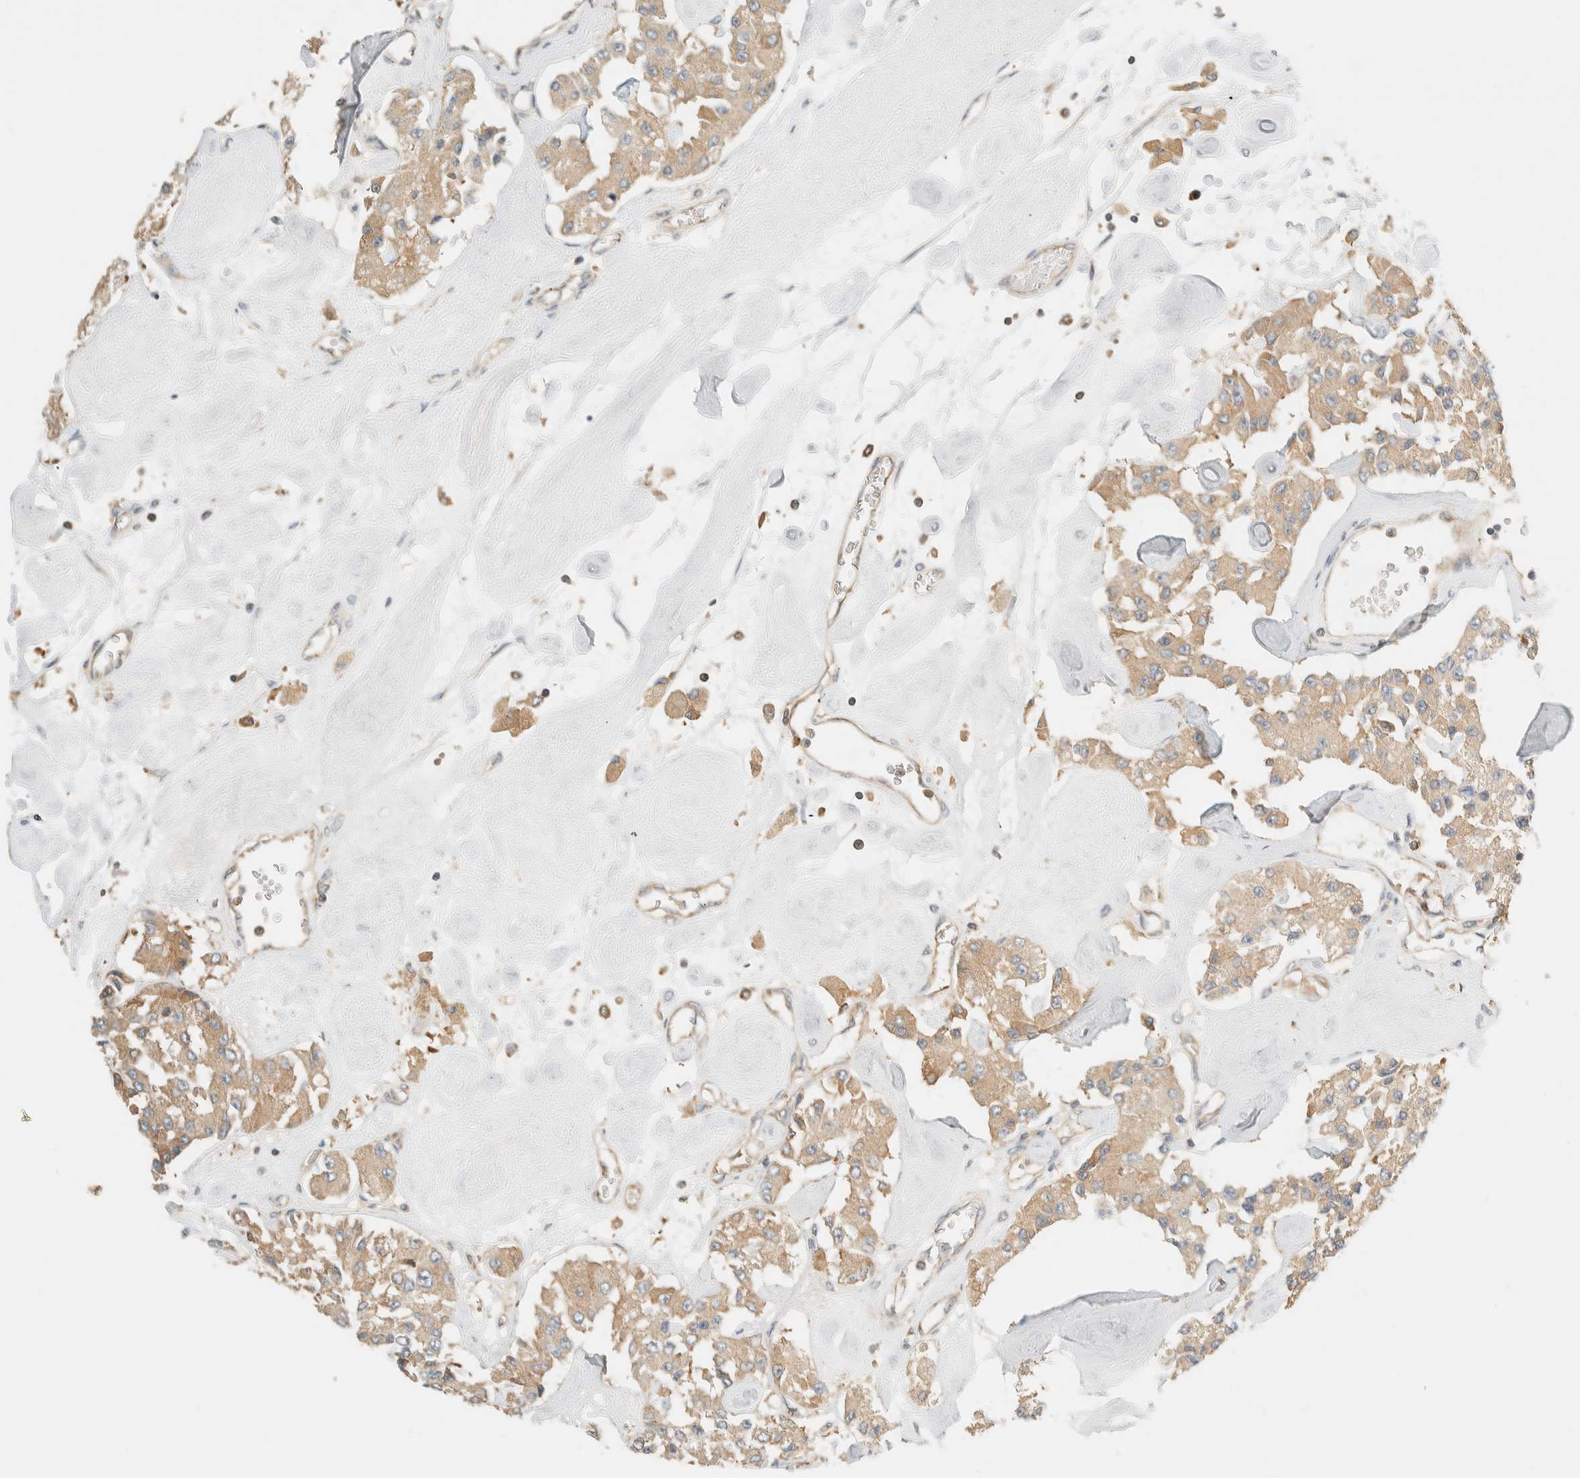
{"staining": {"intensity": "weak", "quantity": ">75%", "location": "cytoplasmic/membranous"}, "tissue": "carcinoid", "cell_type": "Tumor cells", "image_type": "cancer", "snomed": [{"axis": "morphology", "description": "Carcinoid, malignant, NOS"}, {"axis": "topography", "description": "Pancreas"}], "caption": "Immunohistochemical staining of carcinoid displays low levels of weak cytoplasmic/membranous positivity in approximately >75% of tumor cells.", "gene": "ARFGEF1", "patient": {"sex": "male", "age": 41}}